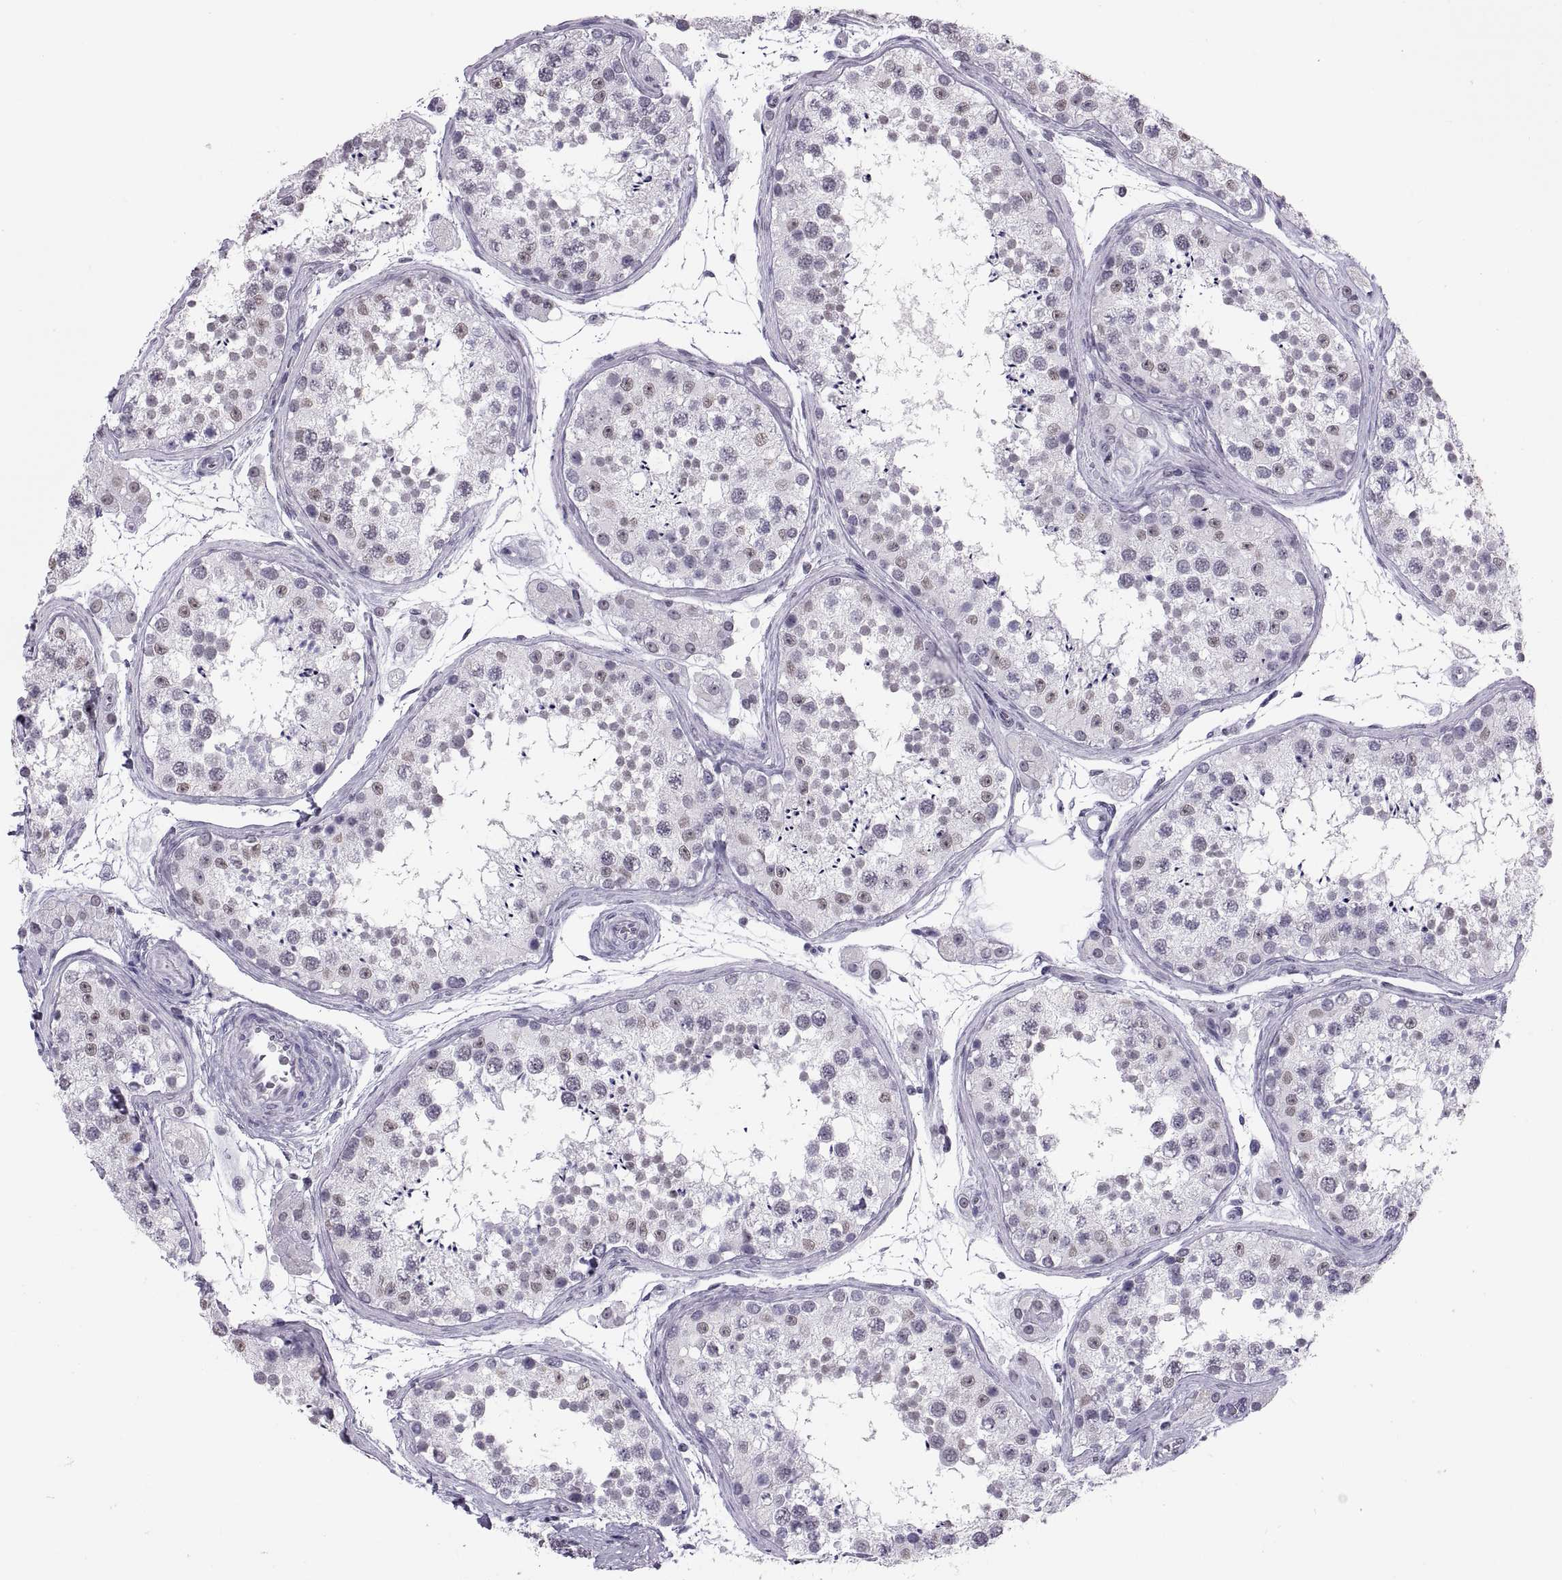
{"staining": {"intensity": "weak", "quantity": "<25%", "location": "nuclear"}, "tissue": "testis", "cell_type": "Cells in seminiferous ducts", "image_type": "normal", "snomed": [{"axis": "morphology", "description": "Normal tissue, NOS"}, {"axis": "topography", "description": "Testis"}], "caption": "The immunohistochemistry (IHC) image has no significant expression in cells in seminiferous ducts of testis. (DAB (3,3'-diaminobenzidine) immunohistochemistry (IHC) visualized using brightfield microscopy, high magnification).", "gene": "CARTPT", "patient": {"sex": "male", "age": 41}}